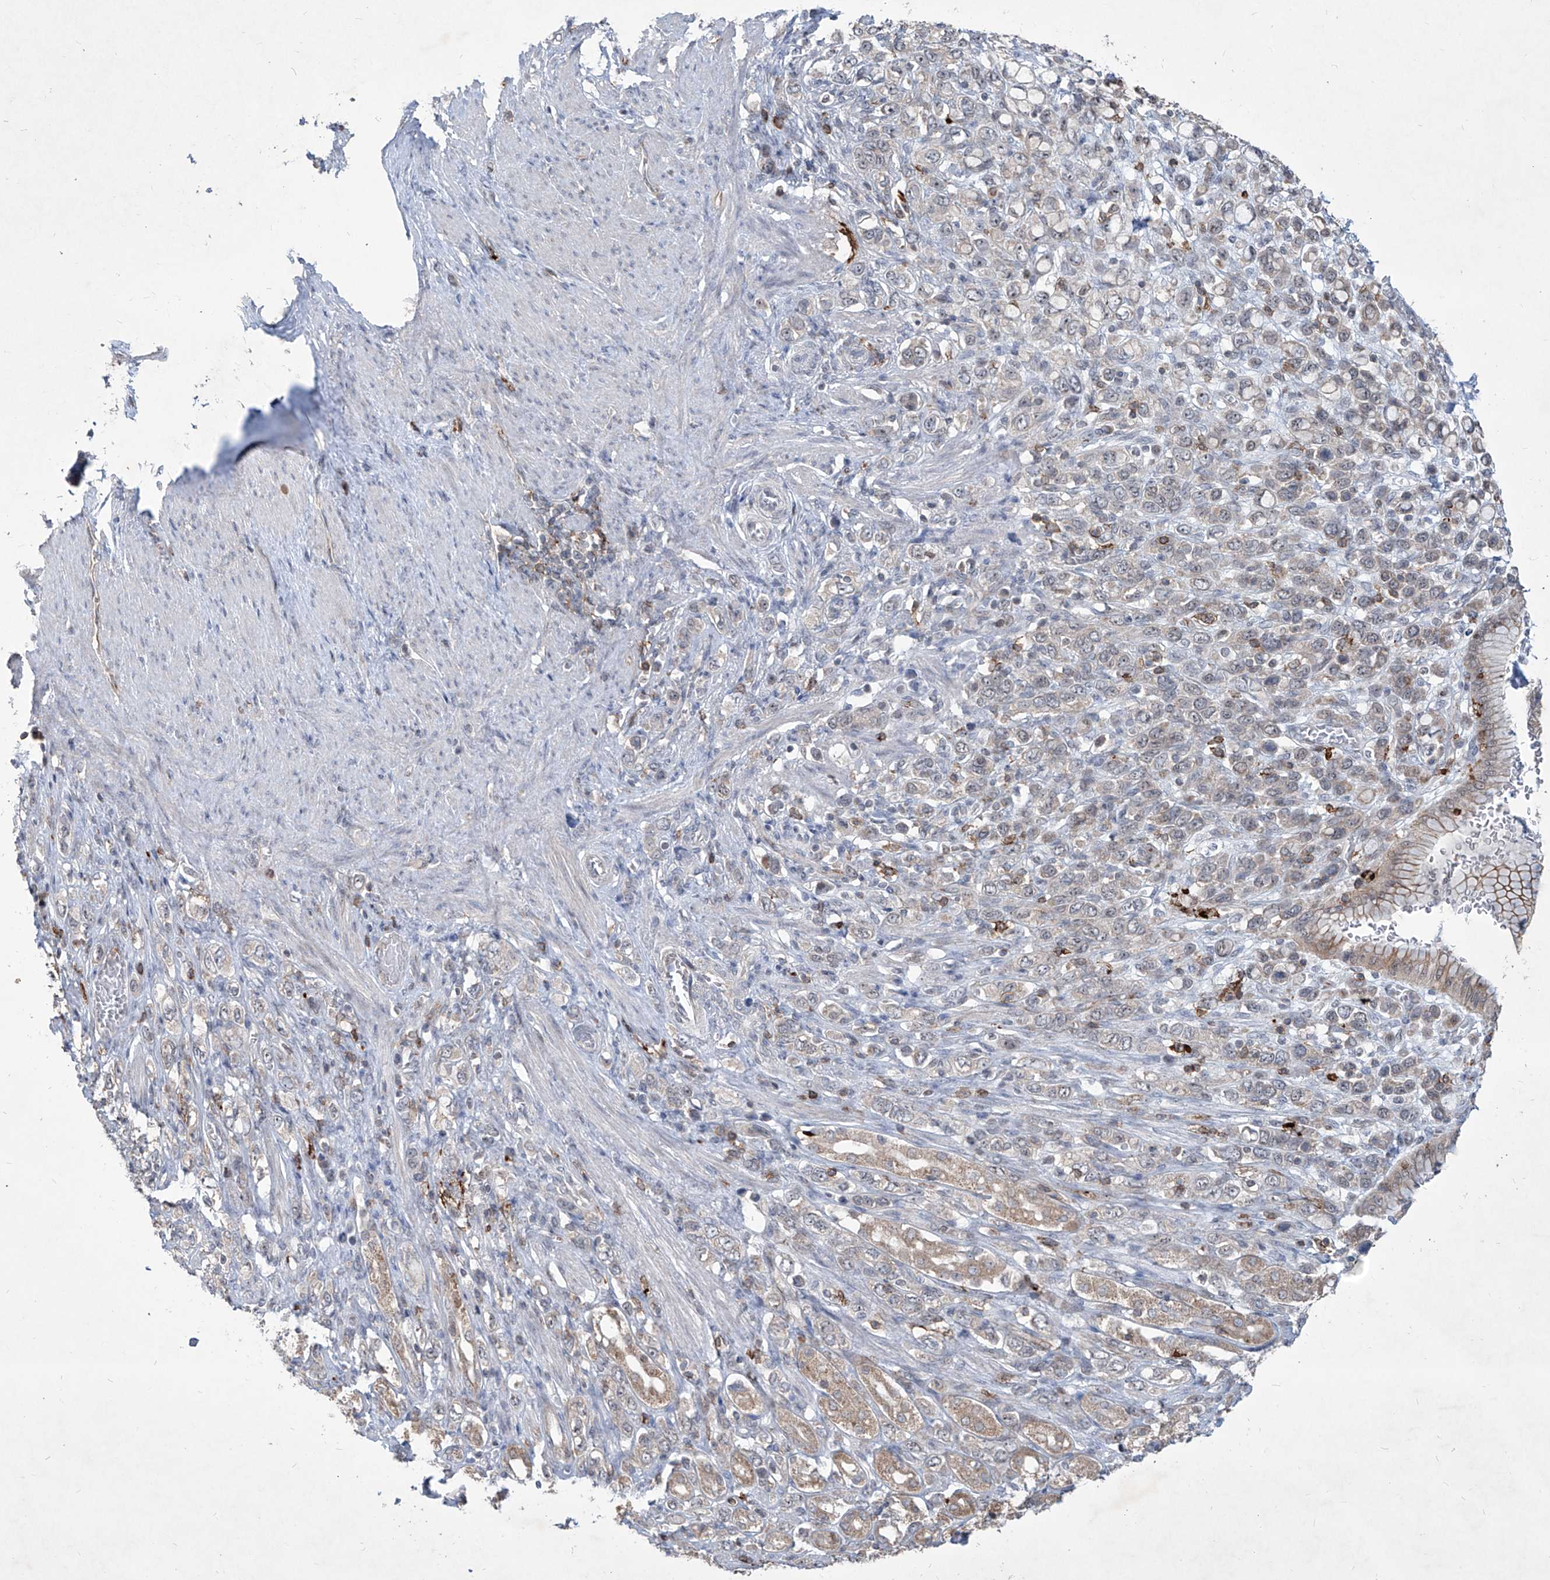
{"staining": {"intensity": "negative", "quantity": "none", "location": "none"}, "tissue": "stomach cancer", "cell_type": "Tumor cells", "image_type": "cancer", "snomed": [{"axis": "morphology", "description": "Adenocarcinoma, NOS"}, {"axis": "topography", "description": "Stomach"}], "caption": "Protein analysis of stomach adenocarcinoma exhibits no significant expression in tumor cells.", "gene": "ZBTB48", "patient": {"sex": "female", "age": 65}}